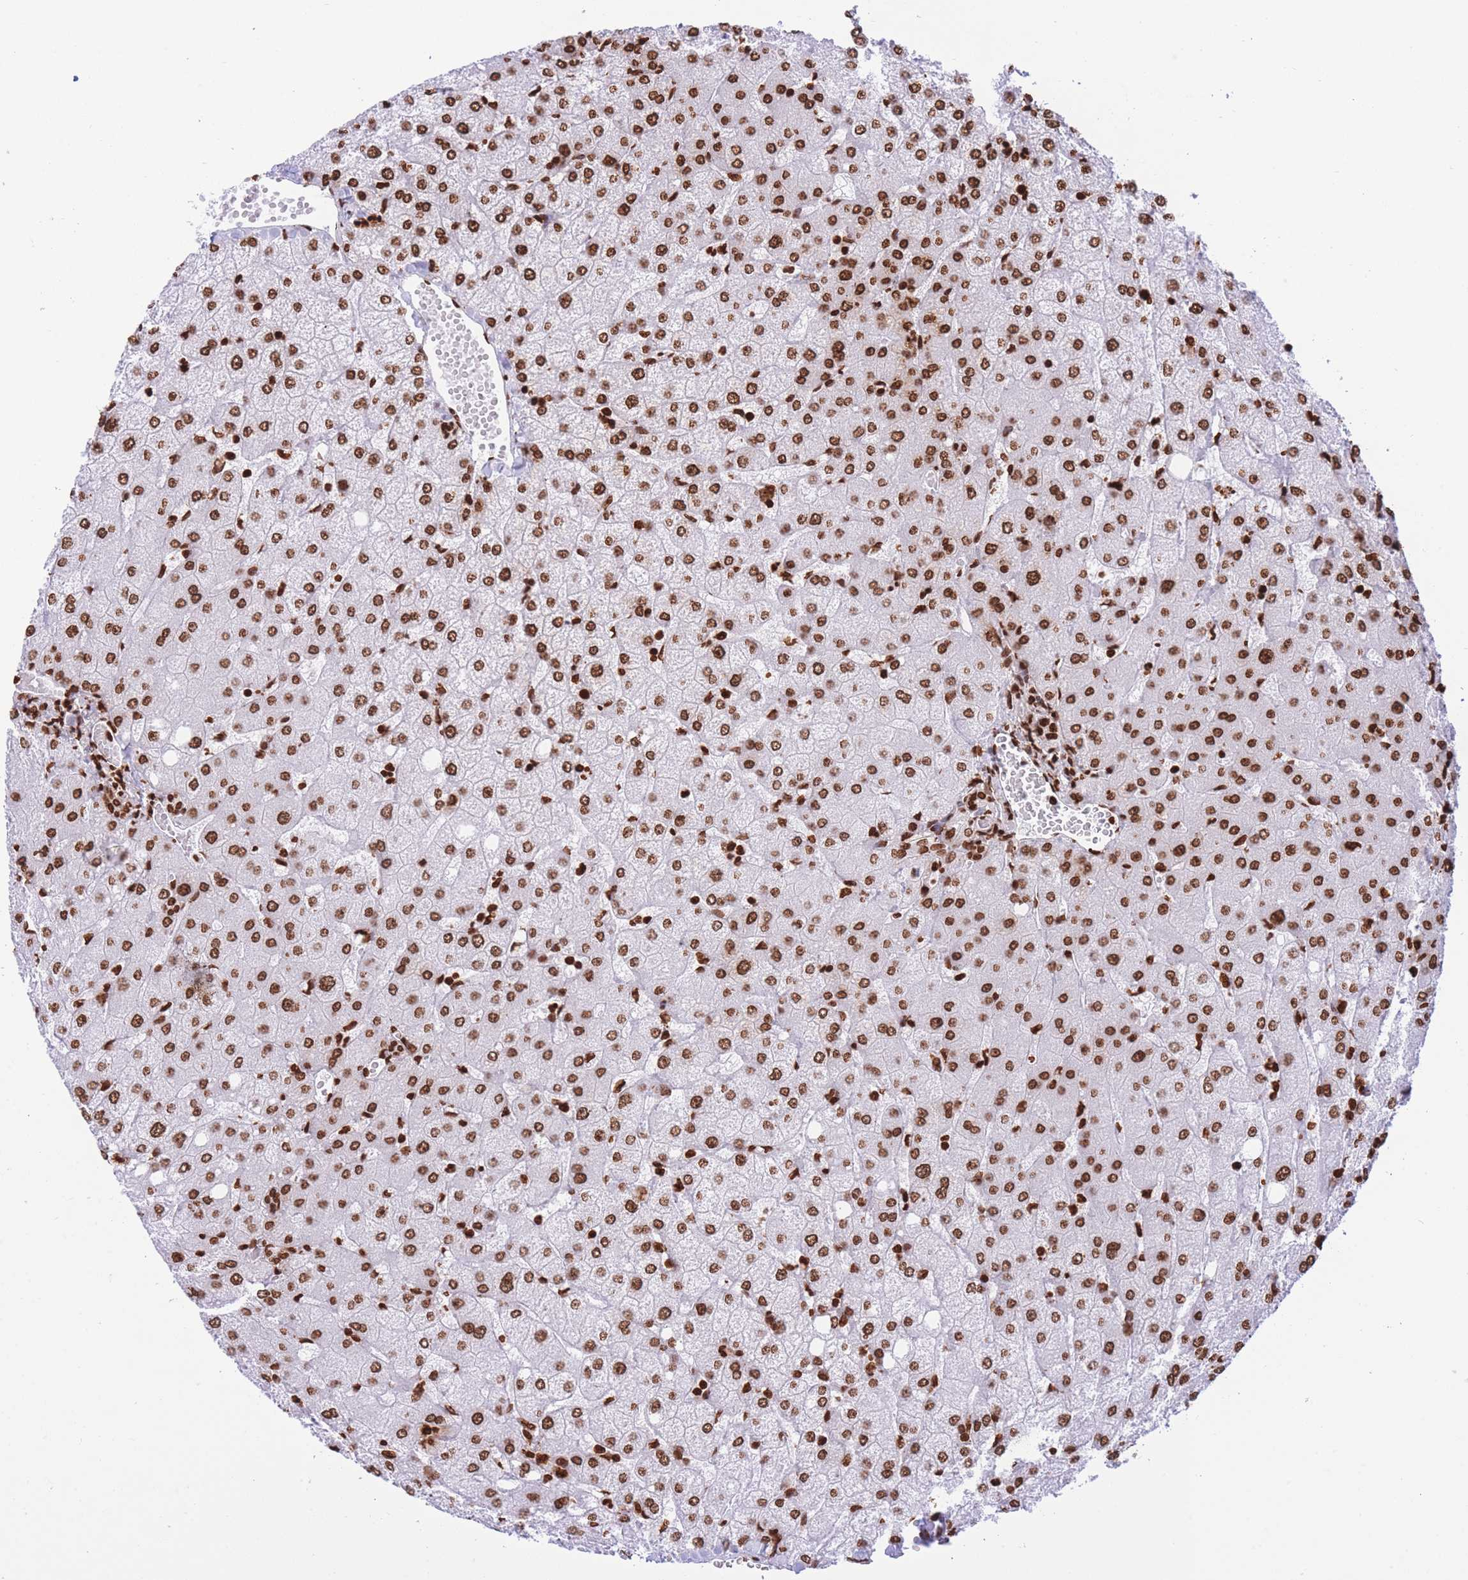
{"staining": {"intensity": "strong", "quantity": ">75%", "location": "nuclear"}, "tissue": "liver", "cell_type": "Cholangiocytes", "image_type": "normal", "snomed": [{"axis": "morphology", "description": "Normal tissue, NOS"}, {"axis": "topography", "description": "Liver"}], "caption": "Liver stained with DAB (3,3'-diaminobenzidine) IHC reveals high levels of strong nuclear positivity in approximately >75% of cholangiocytes. (DAB (3,3'-diaminobenzidine) IHC with brightfield microscopy, high magnification).", "gene": "H2BC10", "patient": {"sex": "female", "age": 54}}